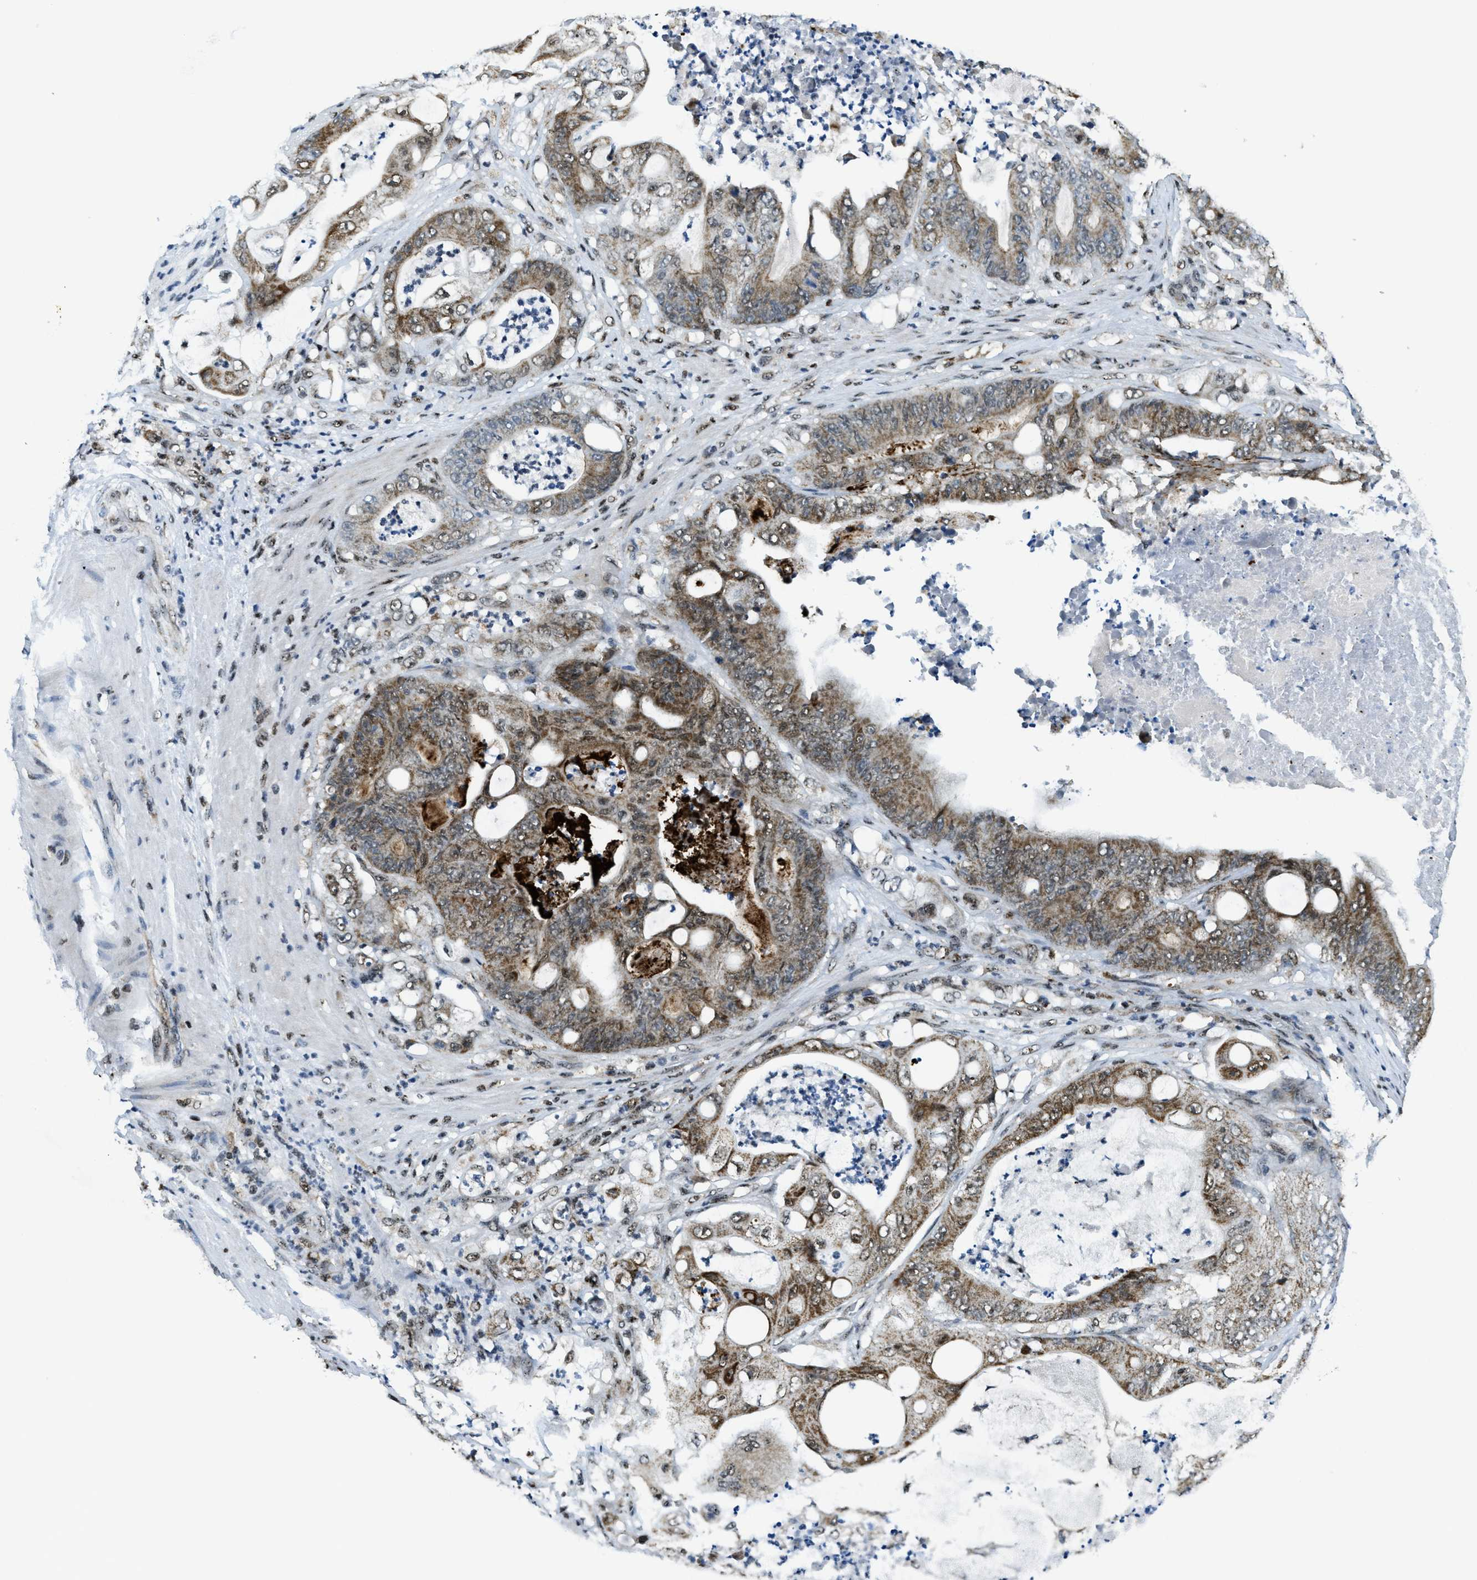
{"staining": {"intensity": "moderate", "quantity": ">75%", "location": "cytoplasmic/membranous"}, "tissue": "stomach cancer", "cell_type": "Tumor cells", "image_type": "cancer", "snomed": [{"axis": "morphology", "description": "Adenocarcinoma, NOS"}, {"axis": "topography", "description": "Stomach"}], "caption": "Adenocarcinoma (stomach) tissue exhibits moderate cytoplasmic/membranous positivity in about >75% of tumor cells, visualized by immunohistochemistry. The staining is performed using DAB (3,3'-diaminobenzidine) brown chromogen to label protein expression. The nuclei are counter-stained blue using hematoxylin.", "gene": "SP100", "patient": {"sex": "female", "age": 73}}